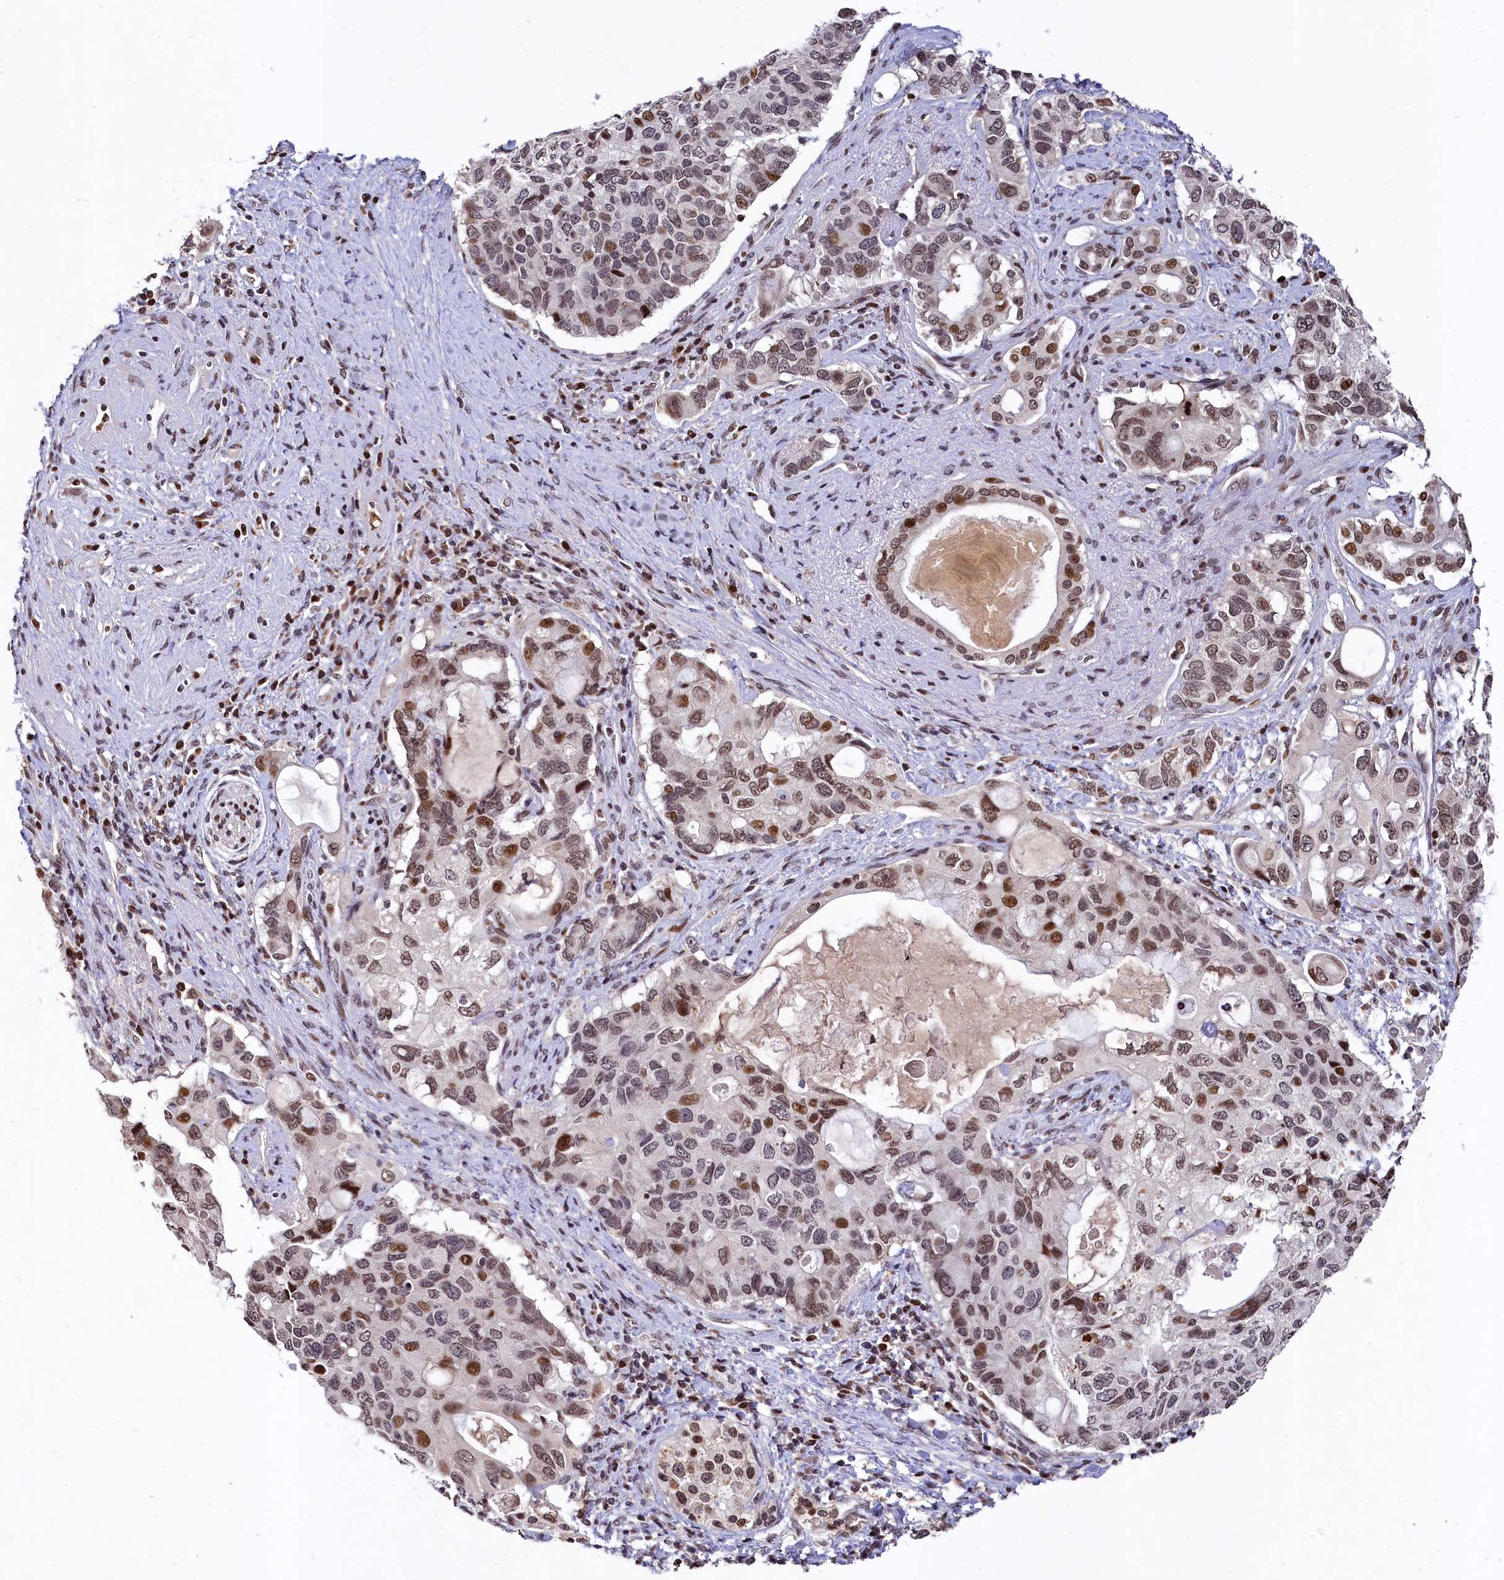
{"staining": {"intensity": "moderate", "quantity": "25%-75%", "location": "nuclear"}, "tissue": "pancreatic cancer", "cell_type": "Tumor cells", "image_type": "cancer", "snomed": [{"axis": "morphology", "description": "Adenocarcinoma, NOS"}, {"axis": "topography", "description": "Pancreas"}], "caption": "Immunohistochemistry micrograph of neoplastic tissue: human adenocarcinoma (pancreatic) stained using immunohistochemistry (IHC) reveals medium levels of moderate protein expression localized specifically in the nuclear of tumor cells, appearing as a nuclear brown color.", "gene": "FAM217B", "patient": {"sex": "female", "age": 56}}